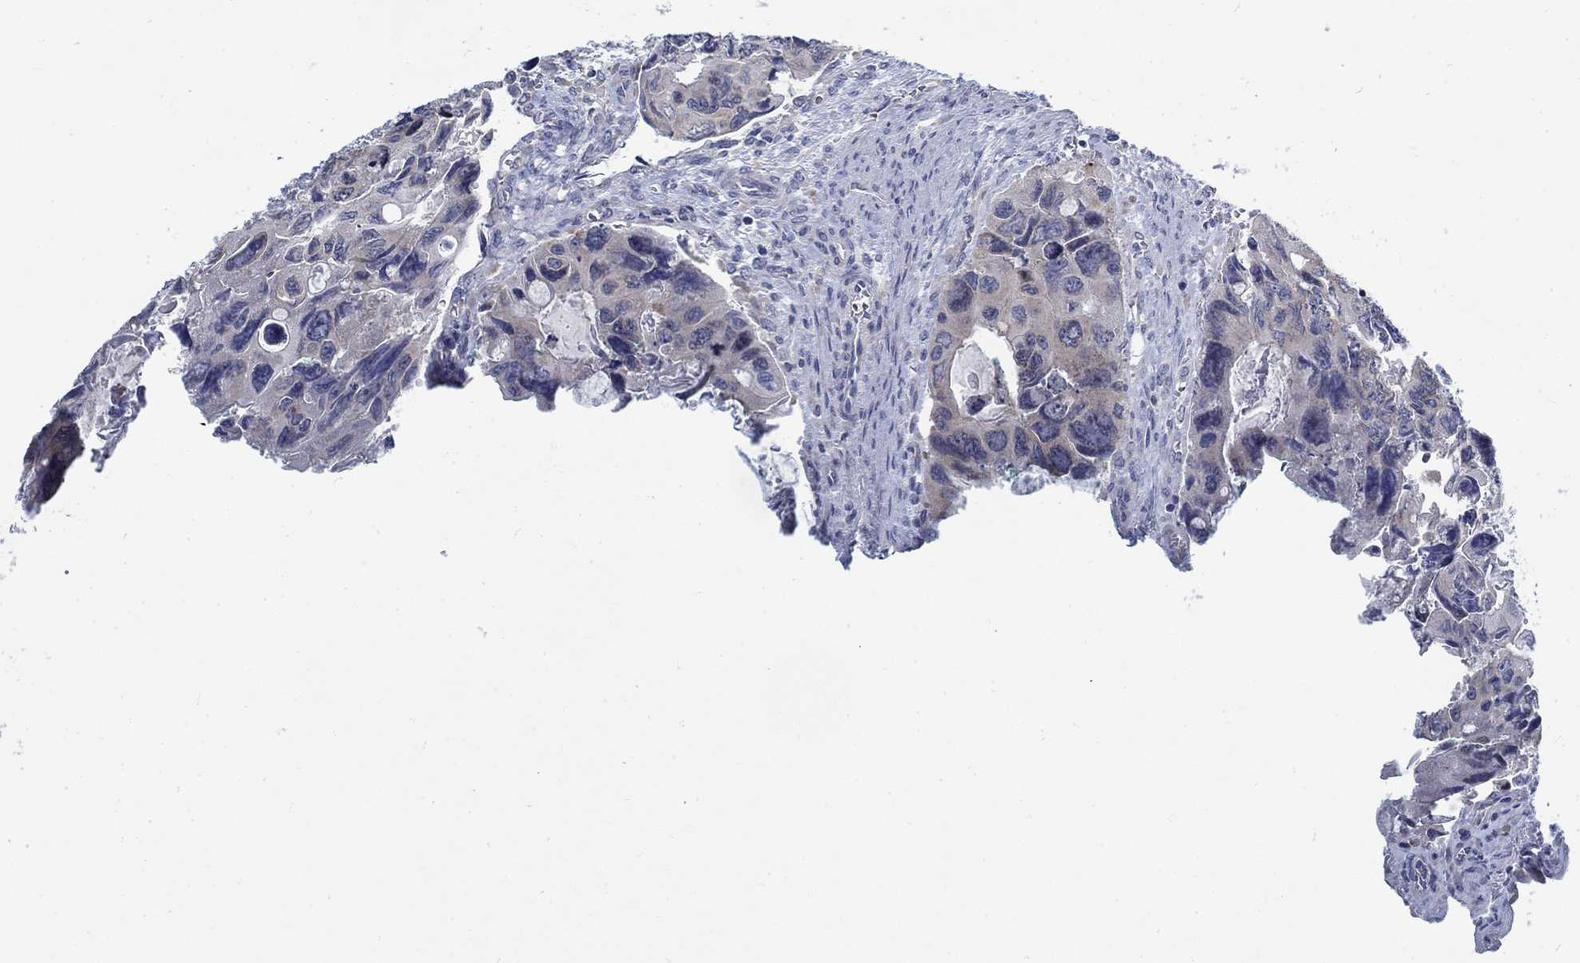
{"staining": {"intensity": "negative", "quantity": "none", "location": "none"}, "tissue": "colorectal cancer", "cell_type": "Tumor cells", "image_type": "cancer", "snomed": [{"axis": "morphology", "description": "Adenocarcinoma, NOS"}, {"axis": "topography", "description": "Rectum"}], "caption": "High power microscopy photomicrograph of an immunohistochemistry (IHC) photomicrograph of adenocarcinoma (colorectal), revealing no significant expression in tumor cells.", "gene": "MMP24", "patient": {"sex": "male", "age": 62}}